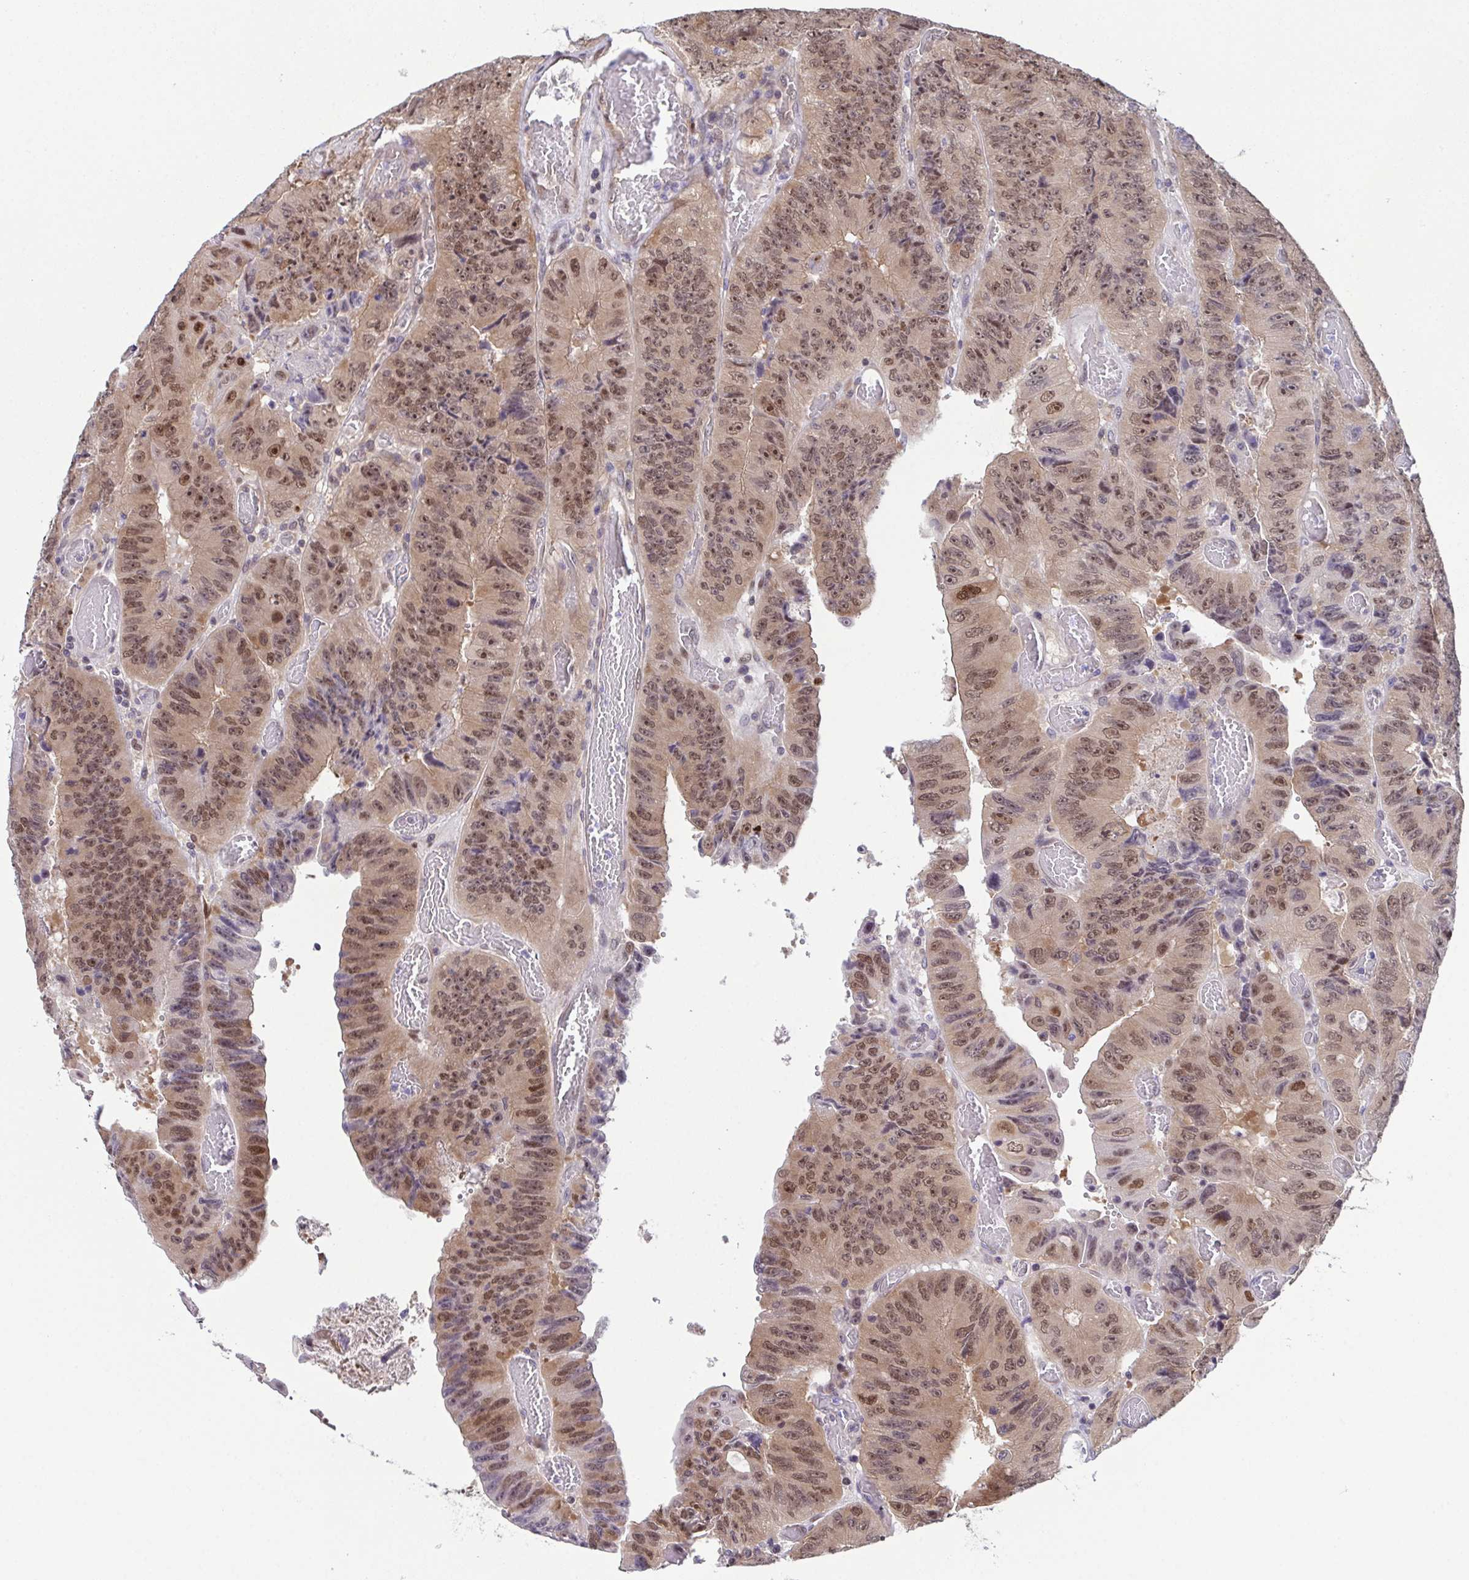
{"staining": {"intensity": "moderate", "quantity": ">75%", "location": "nuclear"}, "tissue": "colorectal cancer", "cell_type": "Tumor cells", "image_type": "cancer", "snomed": [{"axis": "morphology", "description": "Adenocarcinoma, NOS"}, {"axis": "topography", "description": "Colon"}], "caption": "Immunohistochemical staining of human colorectal adenocarcinoma exhibits moderate nuclear protein expression in approximately >75% of tumor cells.", "gene": "DNAJB1", "patient": {"sex": "female", "age": 84}}